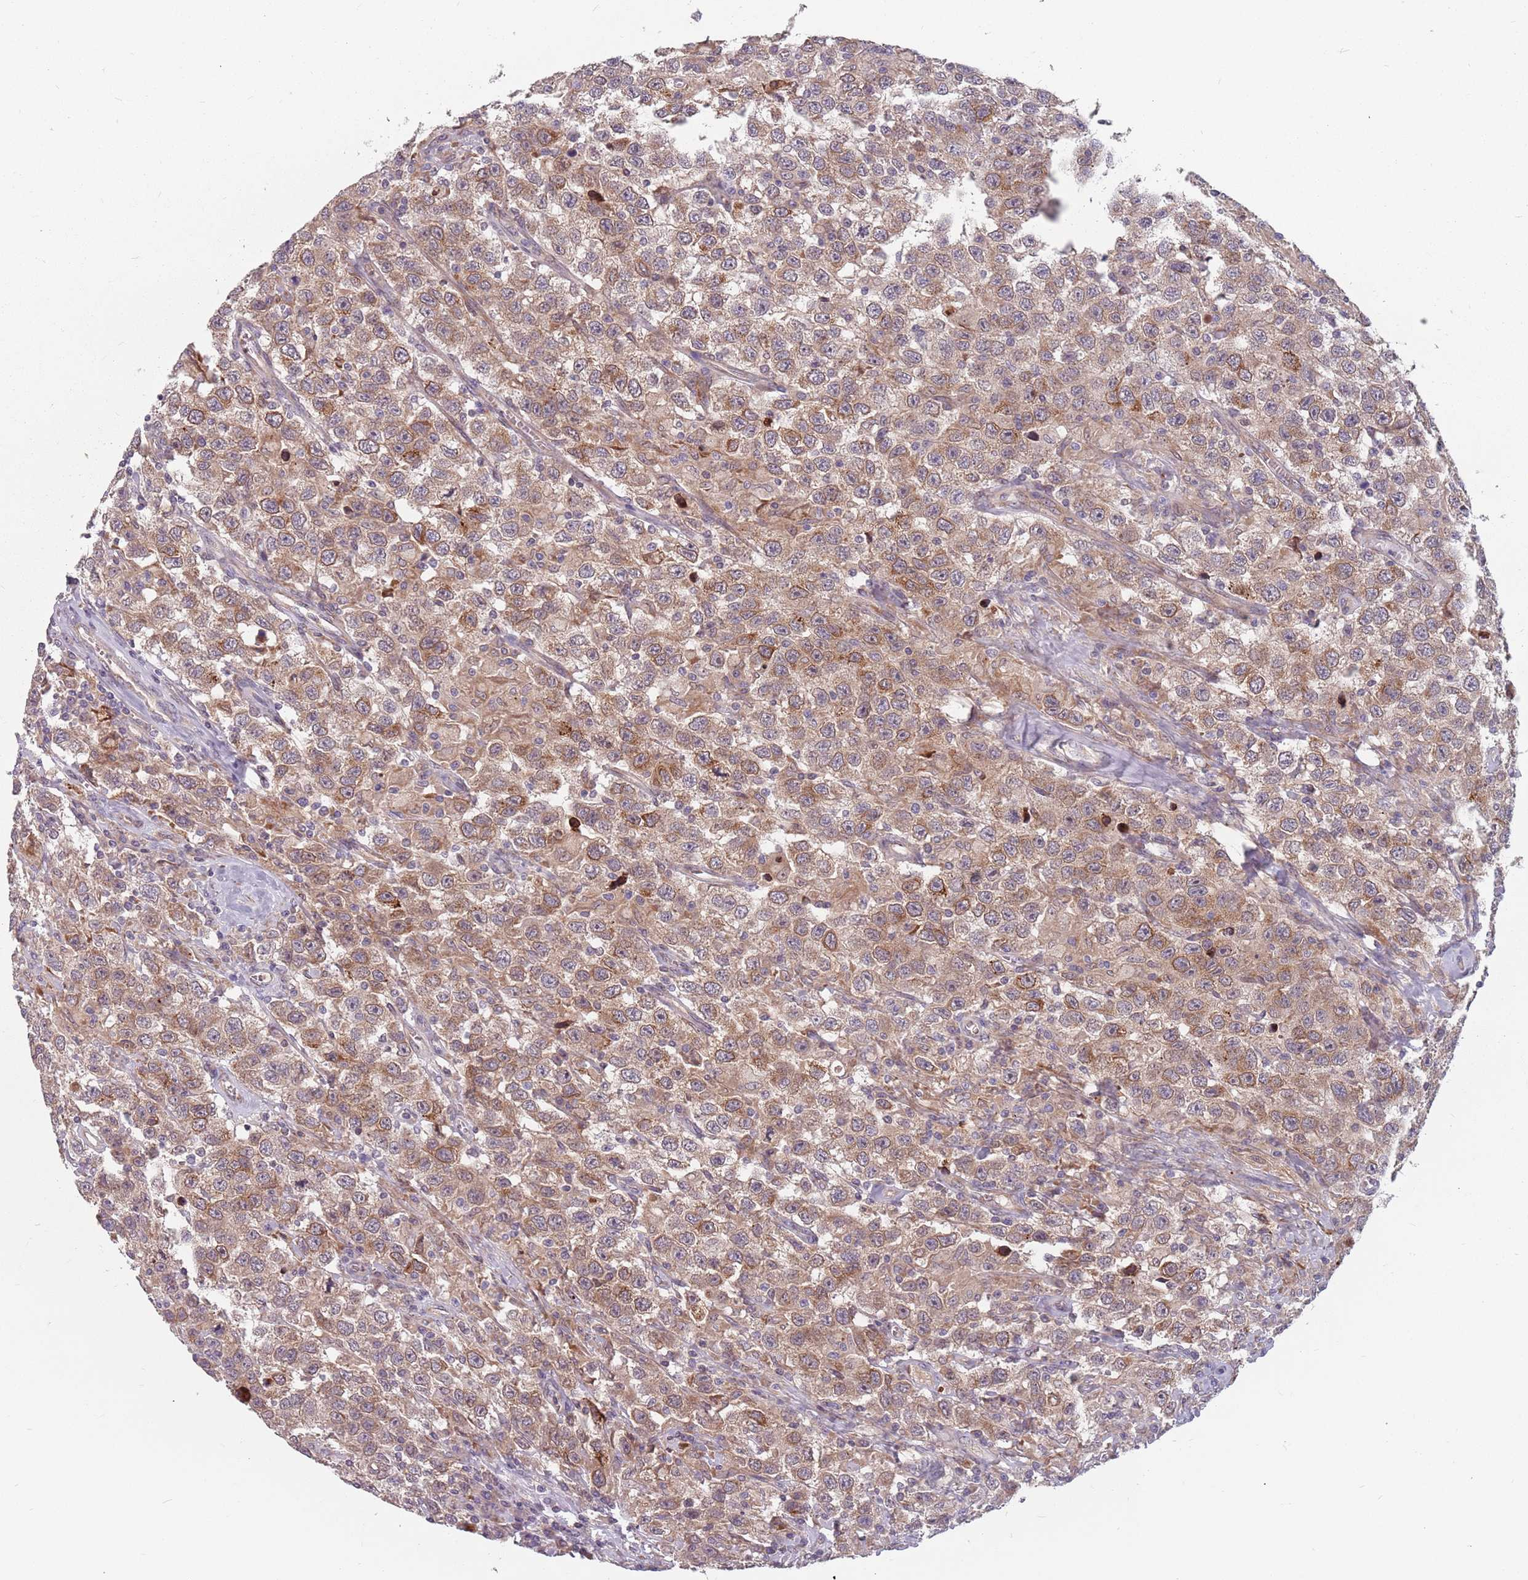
{"staining": {"intensity": "moderate", "quantity": ">75%", "location": "cytoplasmic/membranous"}, "tissue": "testis cancer", "cell_type": "Tumor cells", "image_type": "cancer", "snomed": [{"axis": "morphology", "description": "Seminoma, NOS"}, {"axis": "topography", "description": "Testis"}], "caption": "Tumor cells display medium levels of moderate cytoplasmic/membranous positivity in about >75% of cells in testis cancer (seminoma). (DAB = brown stain, brightfield microscopy at high magnification).", "gene": "ADAL", "patient": {"sex": "male", "age": 41}}